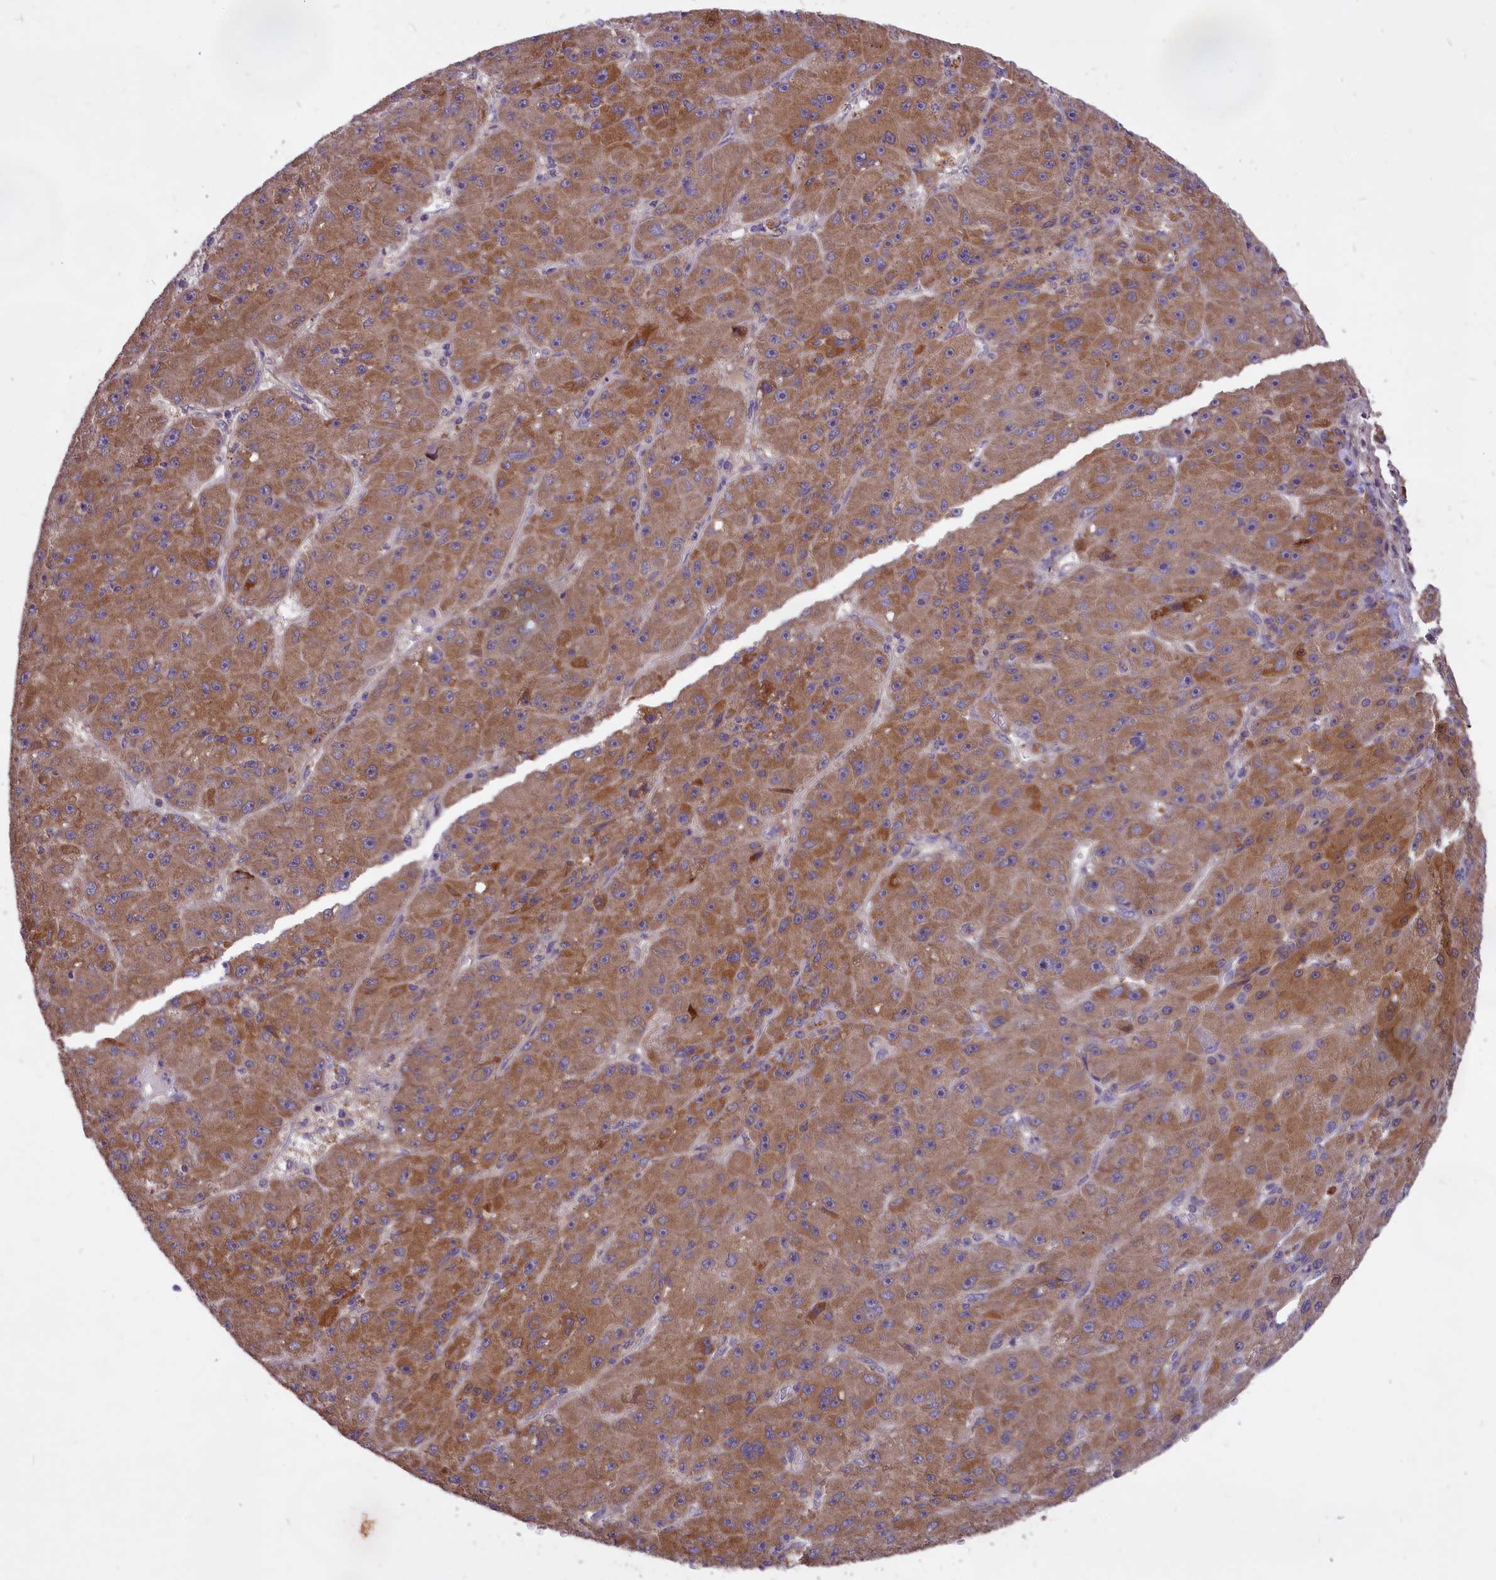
{"staining": {"intensity": "moderate", "quantity": ">75%", "location": "cytoplasmic/membranous"}, "tissue": "liver cancer", "cell_type": "Tumor cells", "image_type": "cancer", "snomed": [{"axis": "morphology", "description": "Carcinoma, Hepatocellular, NOS"}, {"axis": "topography", "description": "Liver"}], "caption": "Immunohistochemical staining of liver cancer exhibits moderate cytoplasmic/membranous protein staining in about >75% of tumor cells.", "gene": "MEMO1", "patient": {"sex": "male", "age": 67}}